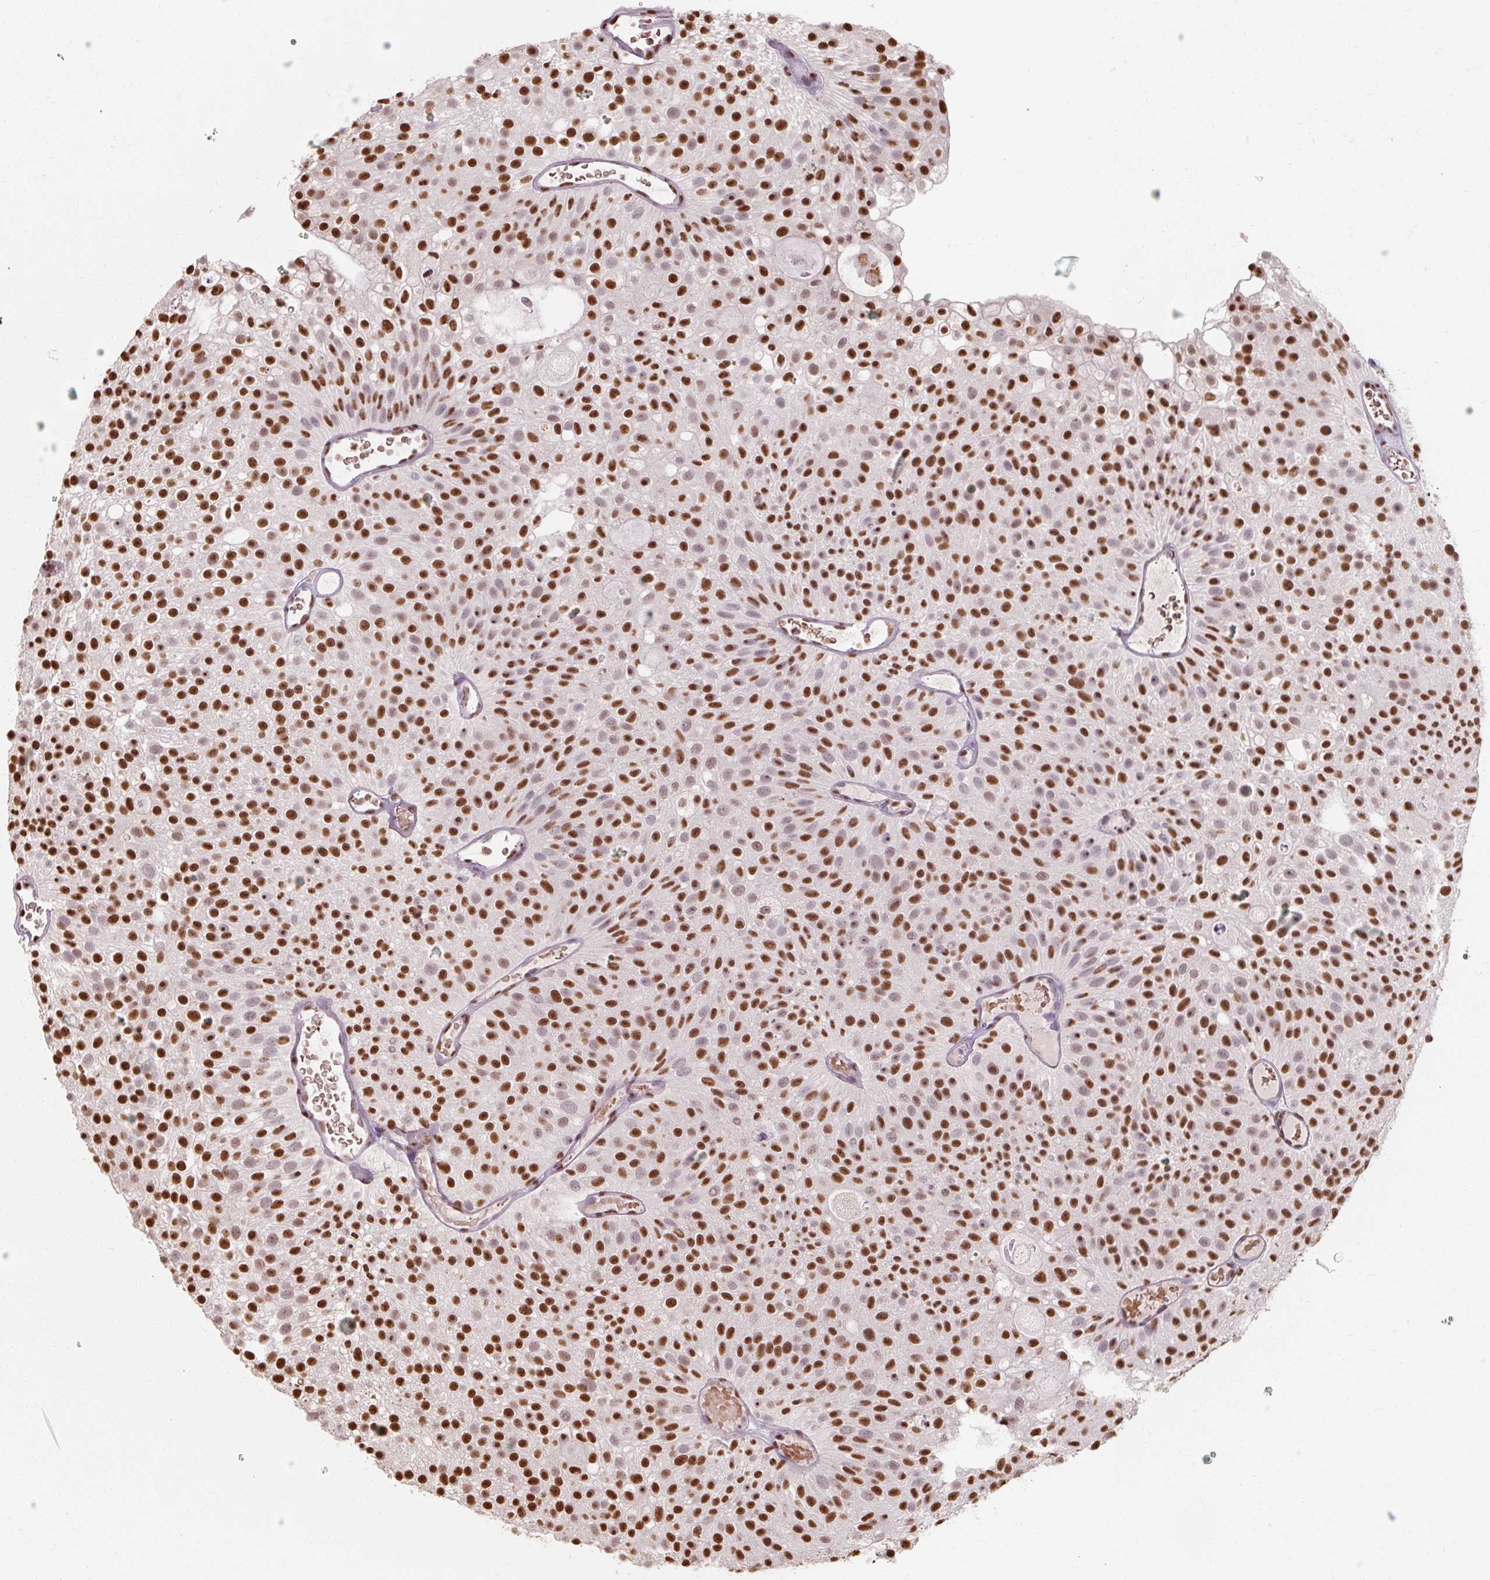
{"staining": {"intensity": "strong", "quantity": ">75%", "location": "nuclear"}, "tissue": "urothelial cancer", "cell_type": "Tumor cells", "image_type": "cancer", "snomed": [{"axis": "morphology", "description": "Urothelial carcinoma, Low grade"}, {"axis": "topography", "description": "Urinary bladder"}], "caption": "Tumor cells show strong nuclear staining in approximately >75% of cells in urothelial cancer. Ihc stains the protein of interest in brown and the nuclei are stained blue.", "gene": "ZFTRAF1", "patient": {"sex": "male", "age": 78}}